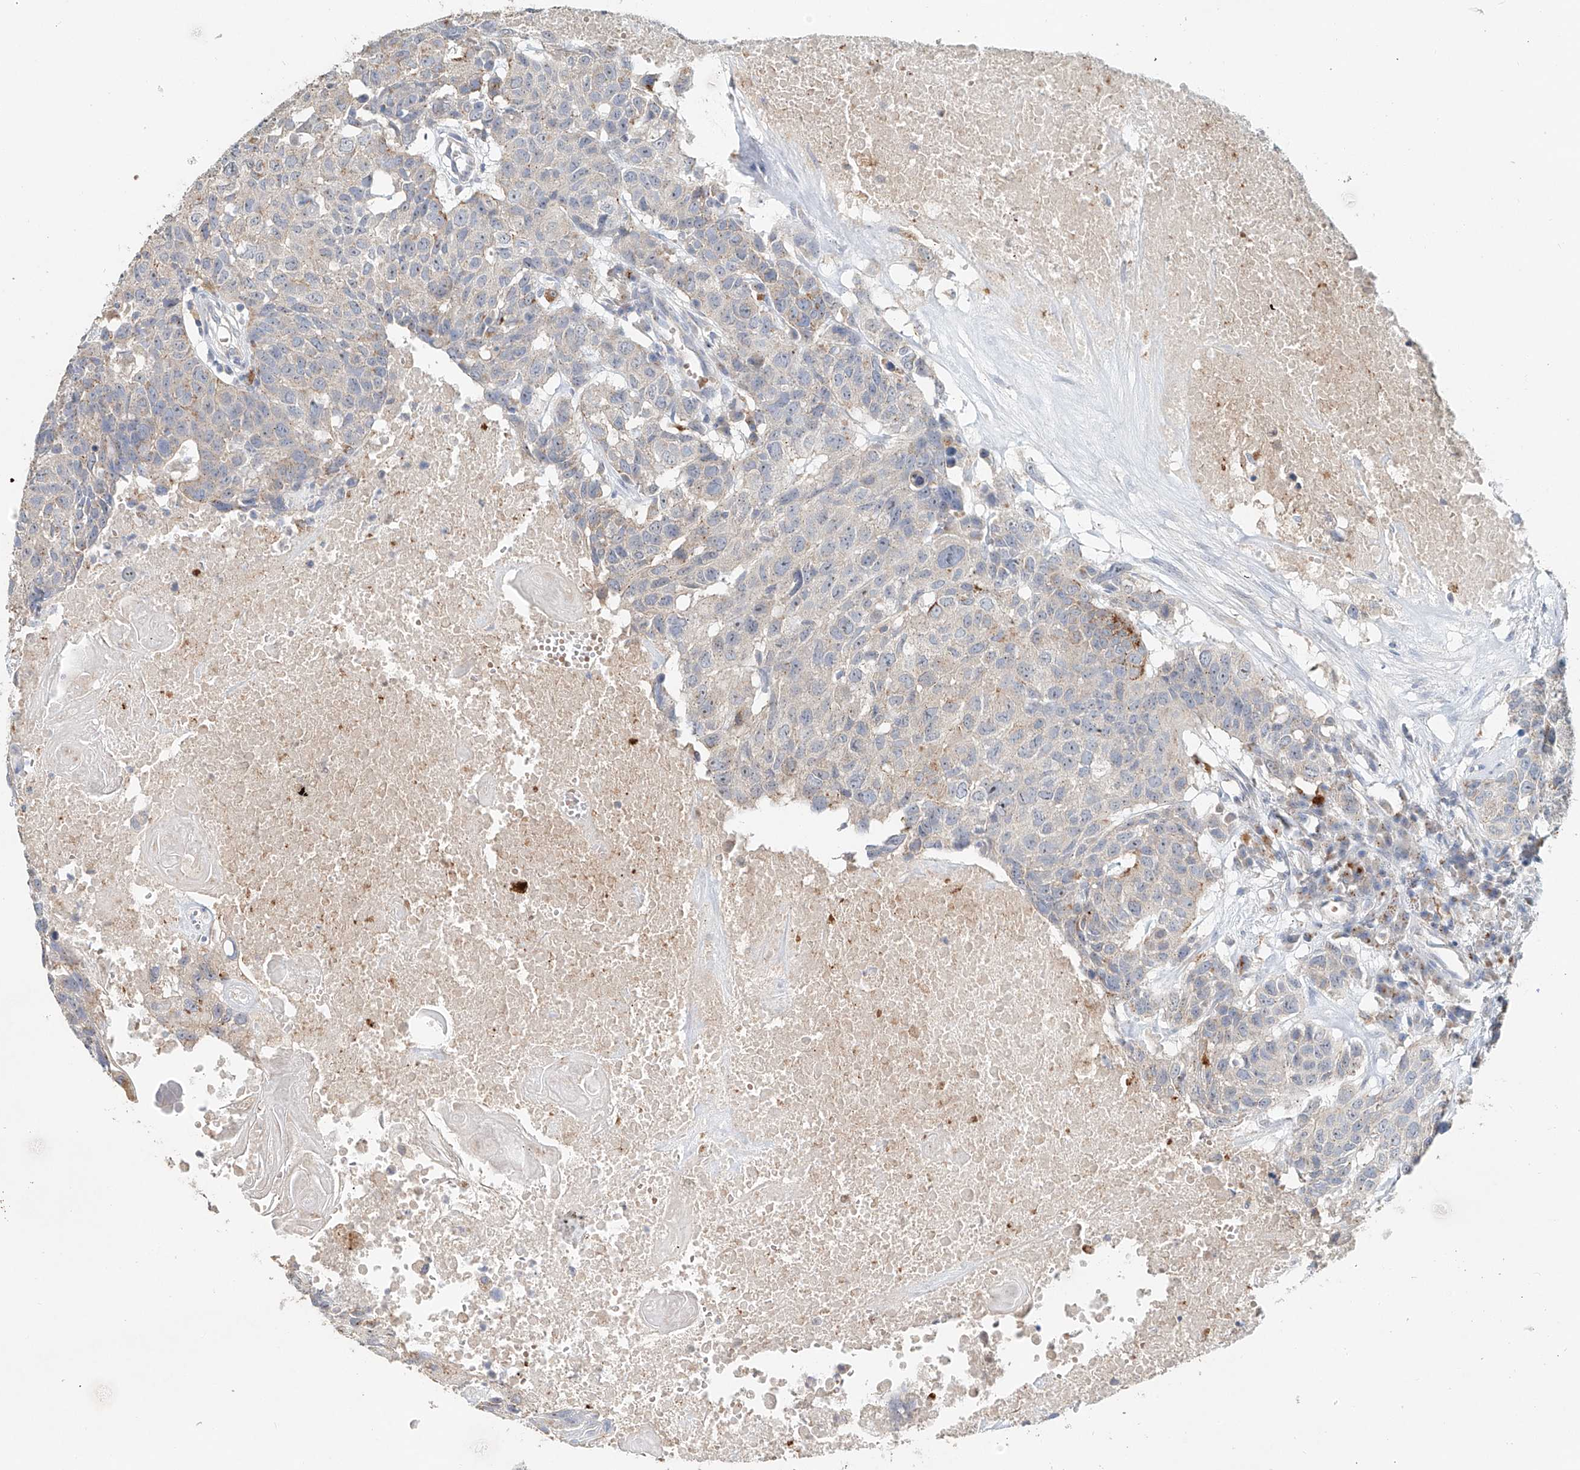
{"staining": {"intensity": "negative", "quantity": "none", "location": "none"}, "tissue": "head and neck cancer", "cell_type": "Tumor cells", "image_type": "cancer", "snomed": [{"axis": "morphology", "description": "Squamous cell carcinoma, NOS"}, {"axis": "topography", "description": "Head-Neck"}], "caption": "An image of head and neck cancer (squamous cell carcinoma) stained for a protein displays no brown staining in tumor cells.", "gene": "TRIM47", "patient": {"sex": "male", "age": 66}}